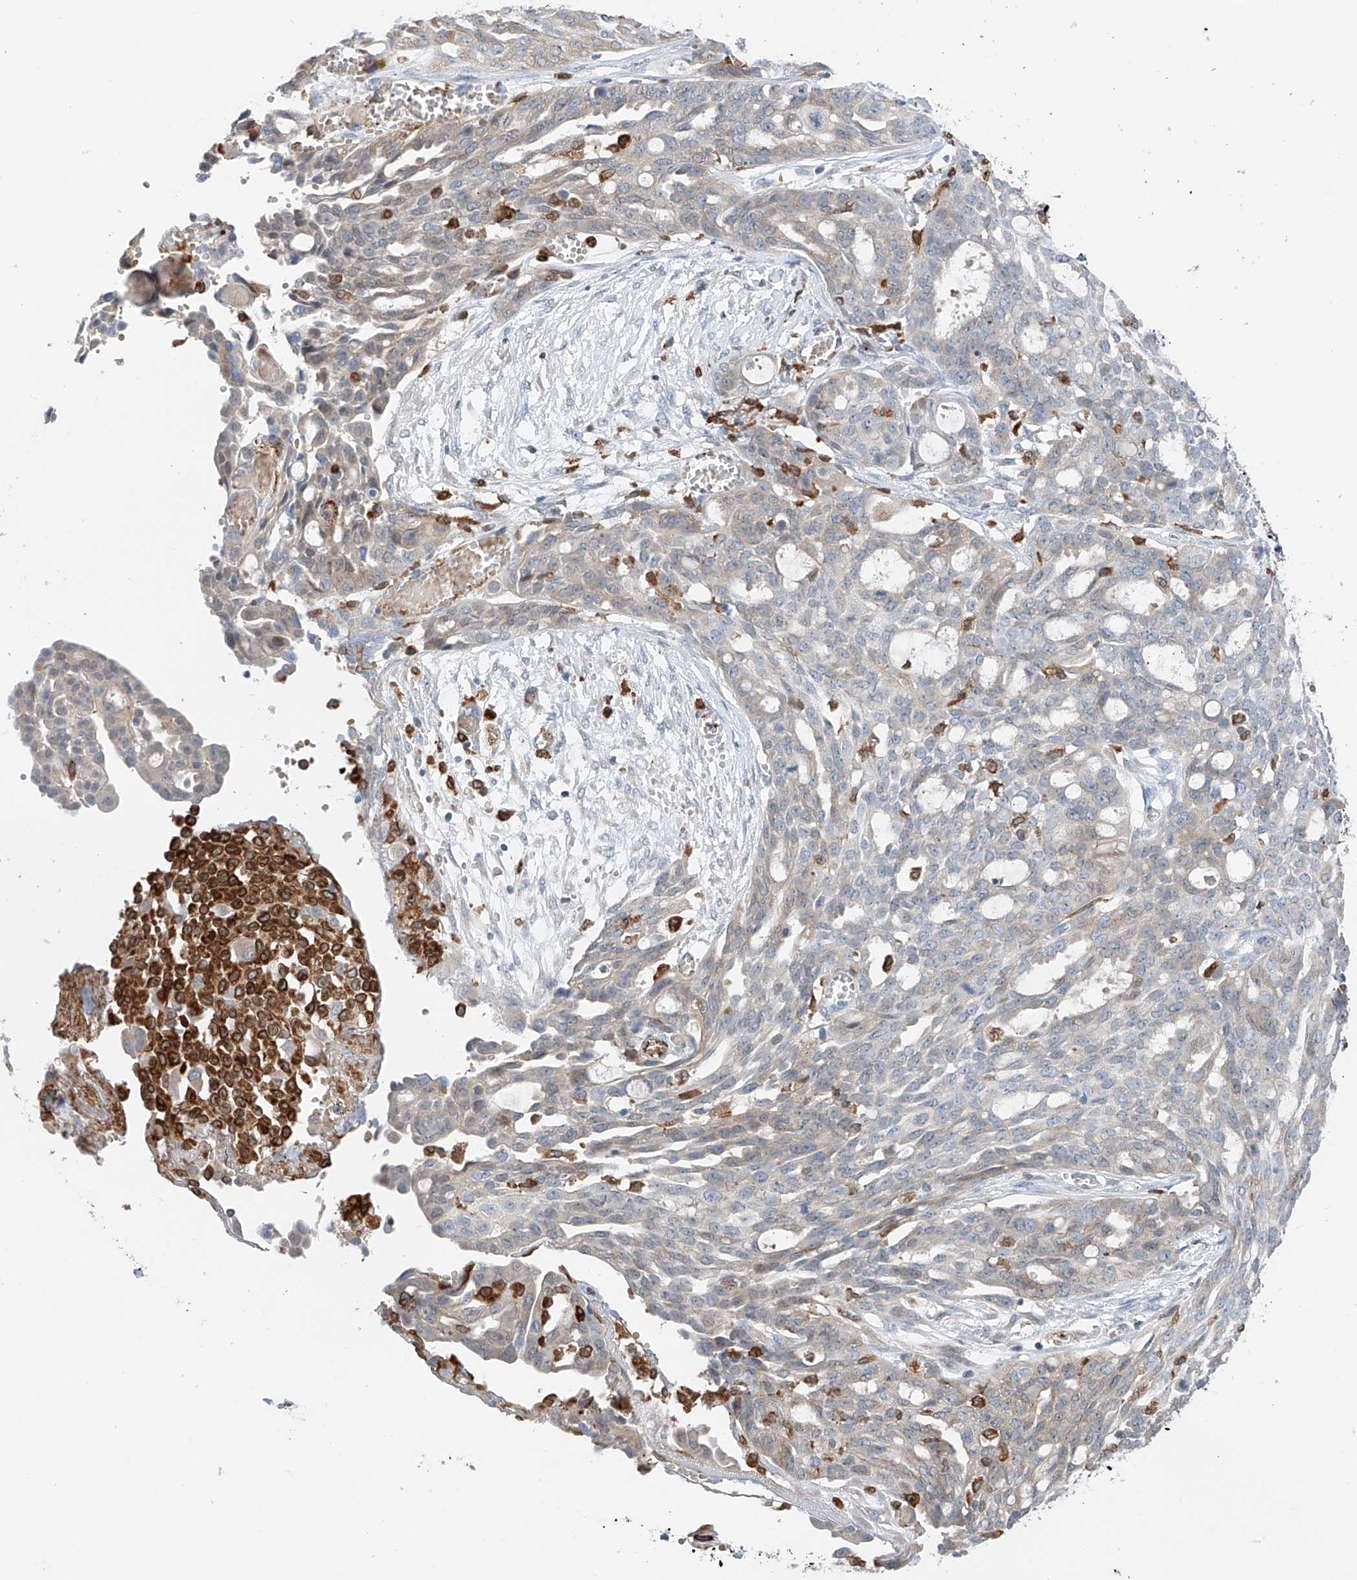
{"staining": {"intensity": "negative", "quantity": "none", "location": "none"}, "tissue": "ovarian cancer", "cell_type": "Tumor cells", "image_type": "cancer", "snomed": [{"axis": "morphology", "description": "Cystadenocarcinoma, serous, NOS"}, {"axis": "topography", "description": "Soft tissue"}, {"axis": "topography", "description": "Ovary"}], "caption": "Protein analysis of ovarian cancer demonstrates no significant positivity in tumor cells. (DAB IHC, high magnification).", "gene": "TBXAS1", "patient": {"sex": "female", "age": 57}}